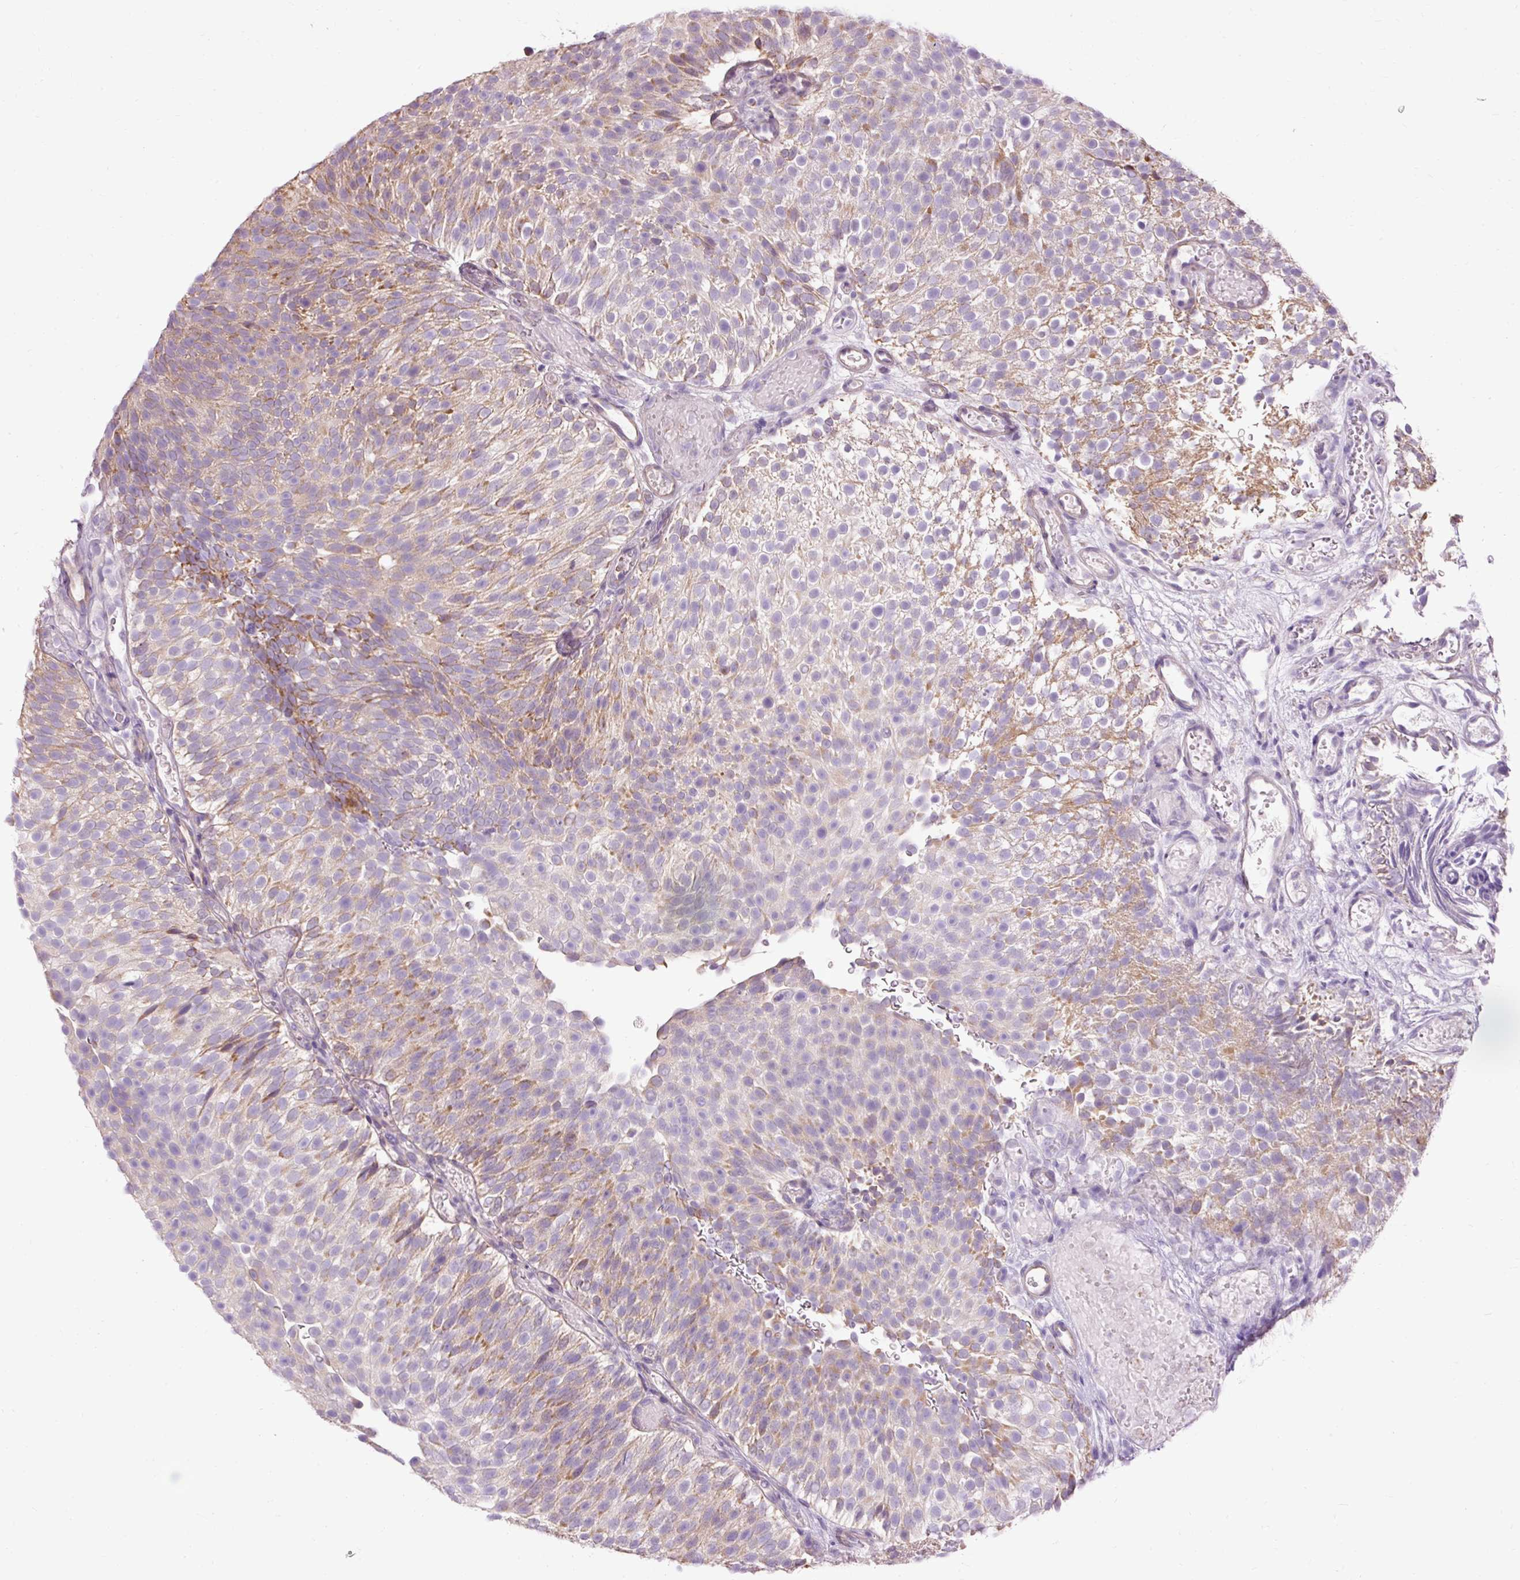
{"staining": {"intensity": "moderate", "quantity": "<25%", "location": "cytoplasmic/membranous"}, "tissue": "urothelial cancer", "cell_type": "Tumor cells", "image_type": "cancer", "snomed": [{"axis": "morphology", "description": "Urothelial carcinoma, Low grade"}, {"axis": "topography", "description": "Urinary bladder"}], "caption": "IHC image of neoplastic tissue: urothelial carcinoma (low-grade) stained using immunohistochemistry (IHC) shows low levels of moderate protein expression localized specifically in the cytoplasmic/membranous of tumor cells, appearing as a cytoplasmic/membranous brown color.", "gene": "PRDX5", "patient": {"sex": "male", "age": 78}}